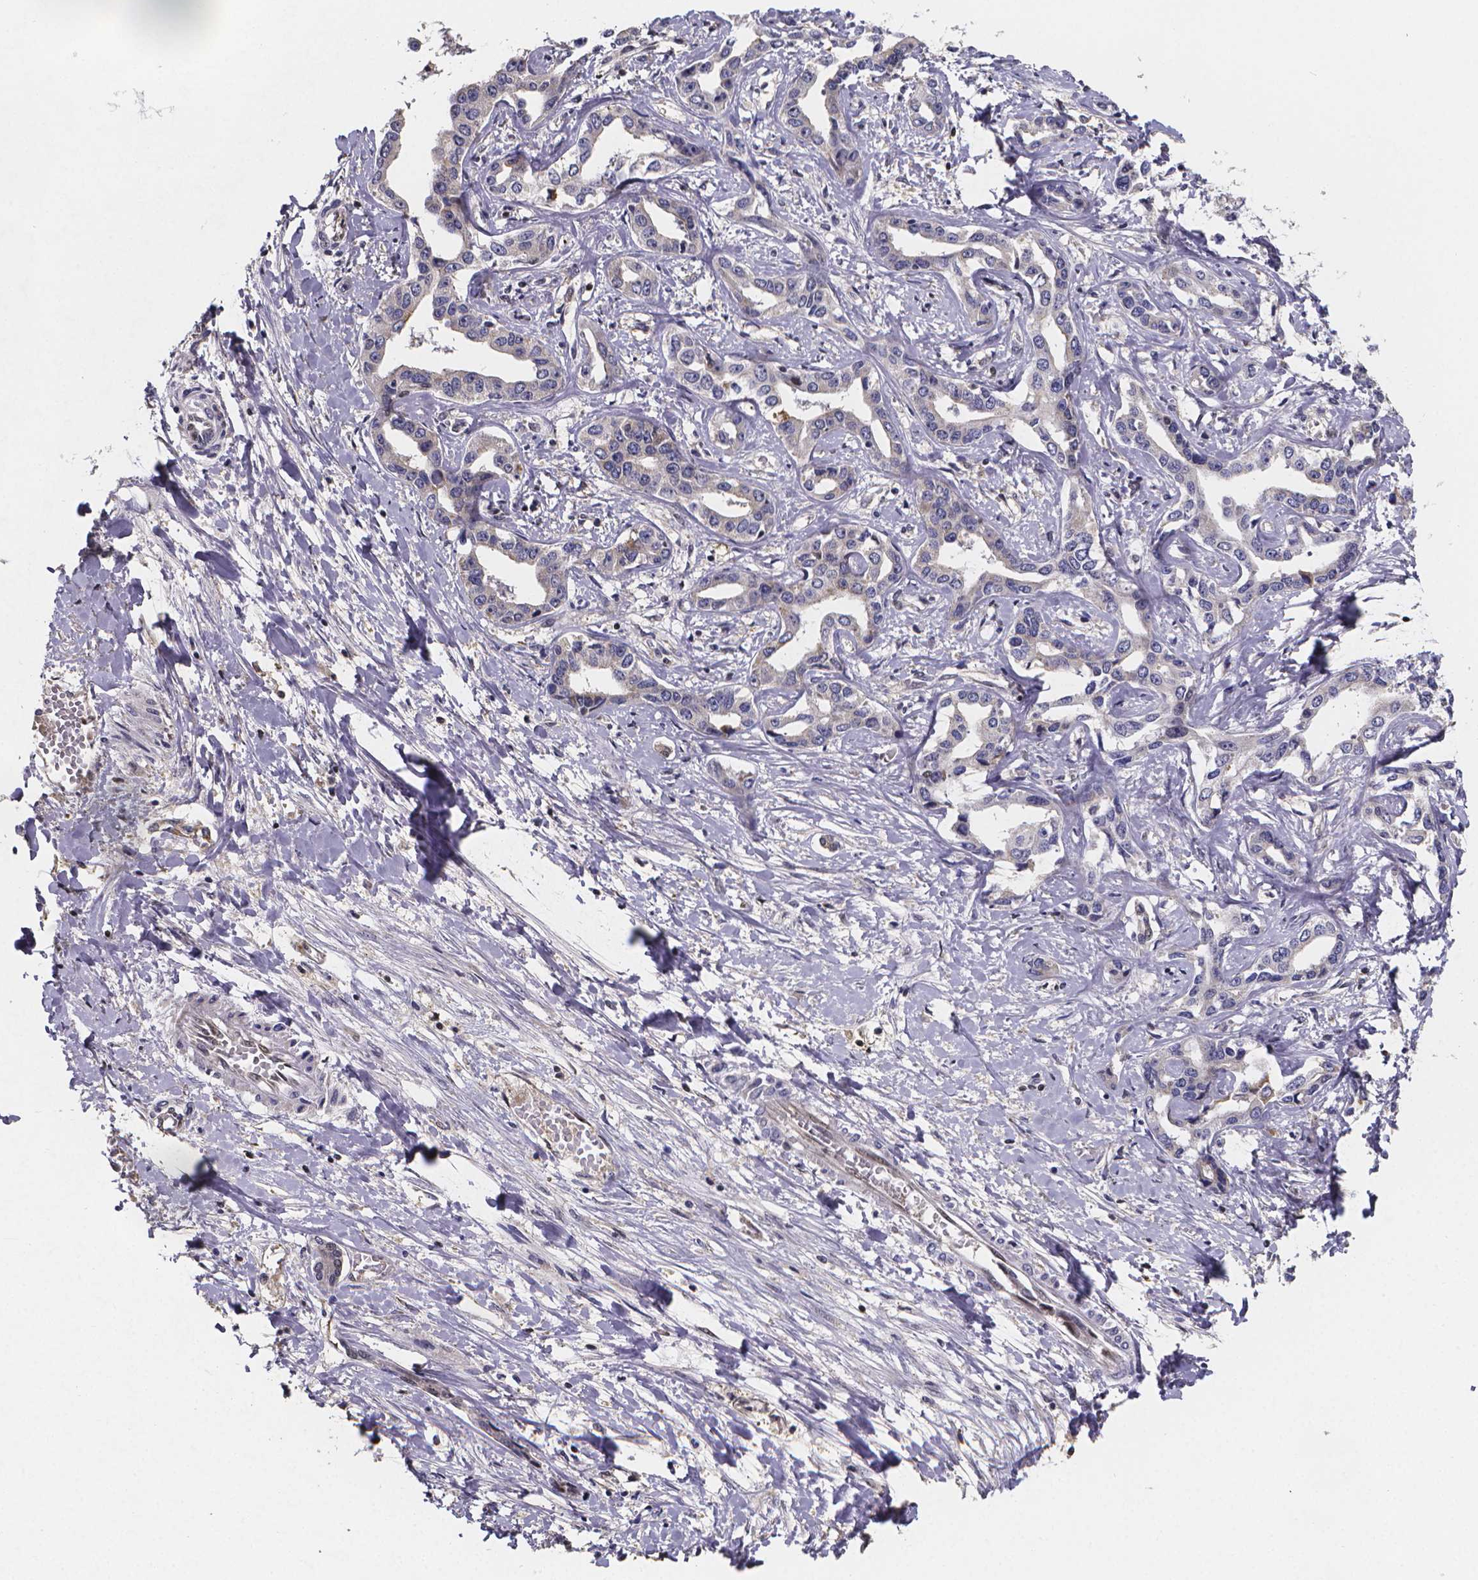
{"staining": {"intensity": "negative", "quantity": "none", "location": "none"}, "tissue": "liver cancer", "cell_type": "Tumor cells", "image_type": "cancer", "snomed": [{"axis": "morphology", "description": "Cholangiocarcinoma"}, {"axis": "topography", "description": "Liver"}], "caption": "Protein analysis of liver cancer (cholangiocarcinoma) displays no significant staining in tumor cells. Nuclei are stained in blue.", "gene": "PAH", "patient": {"sex": "male", "age": 59}}